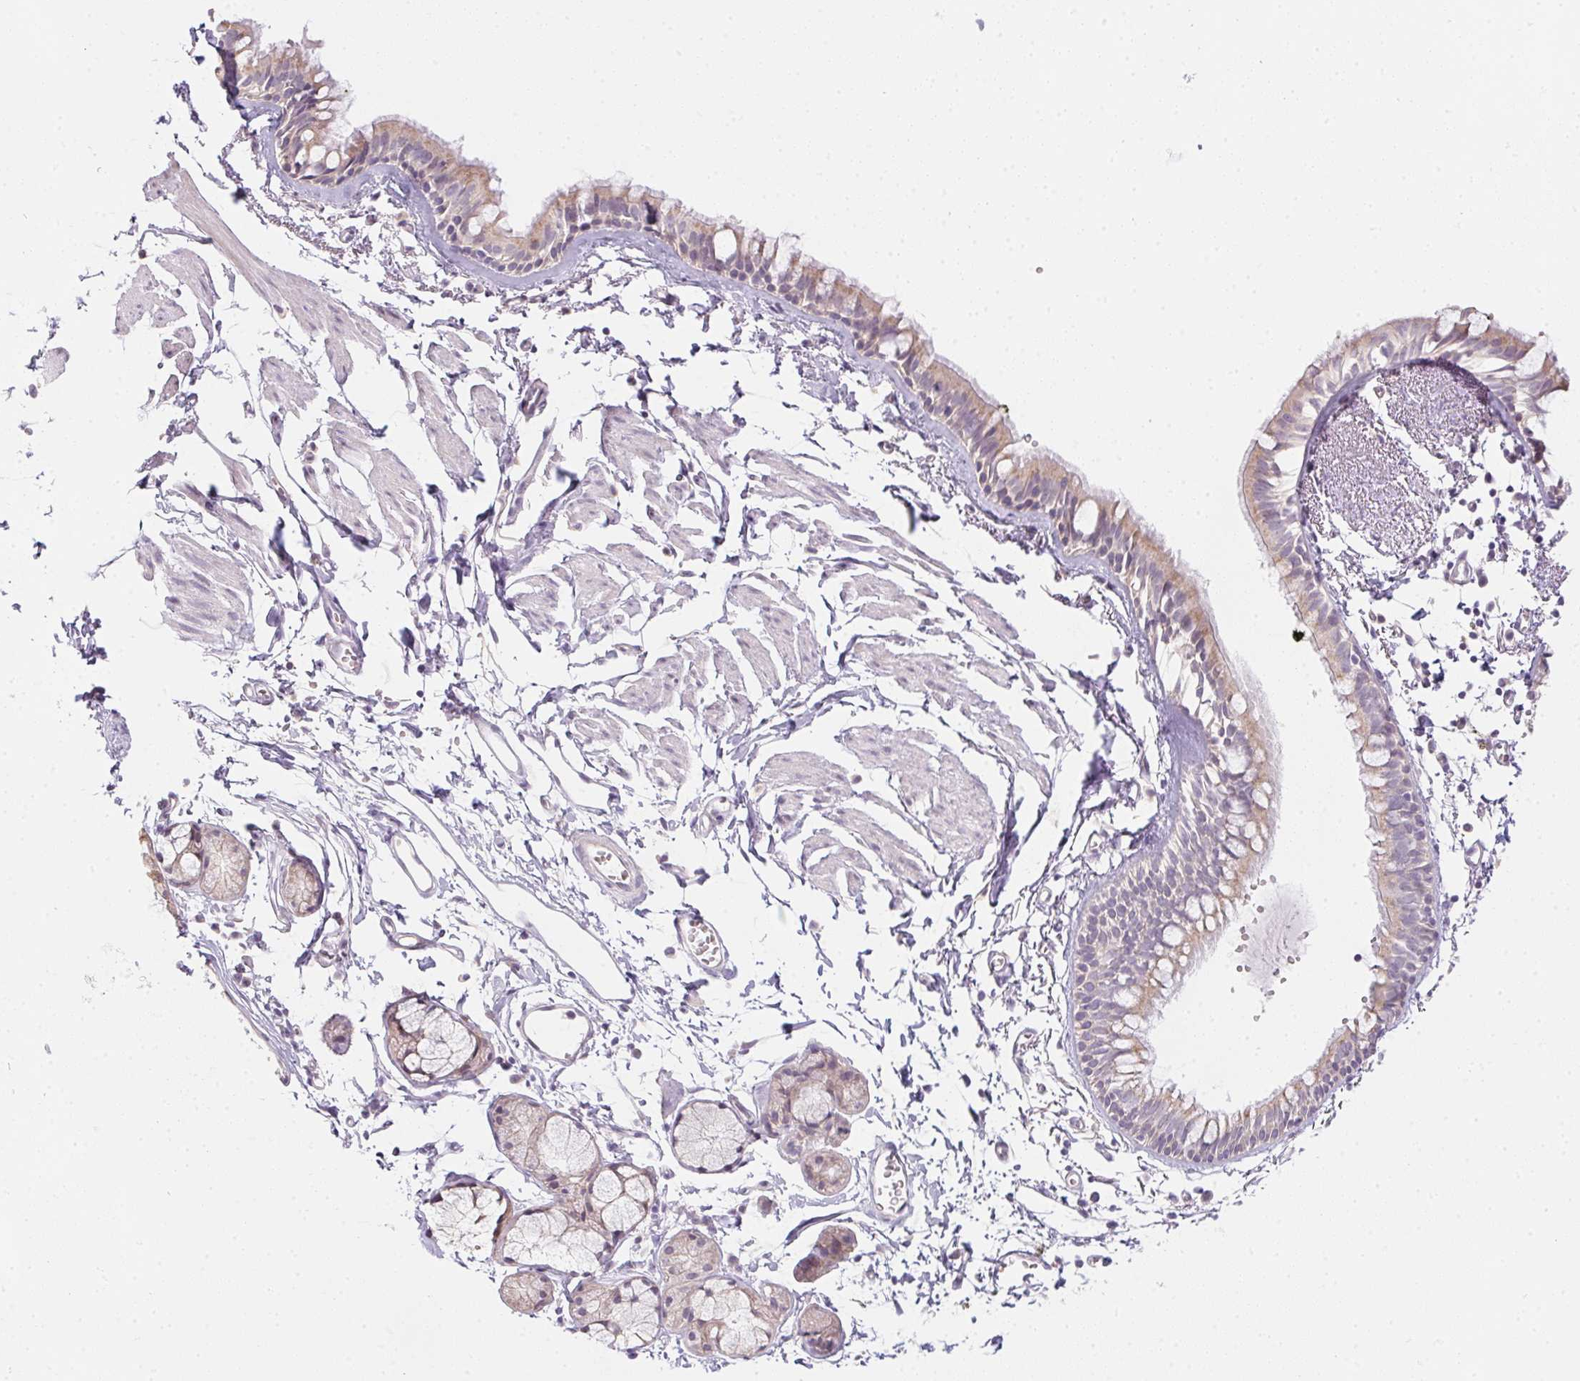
{"staining": {"intensity": "weak", "quantity": "<25%", "location": "cytoplasmic/membranous"}, "tissue": "bronchus", "cell_type": "Respiratory epithelial cells", "image_type": "normal", "snomed": [{"axis": "morphology", "description": "Normal tissue, NOS"}, {"axis": "topography", "description": "Cartilage tissue"}, {"axis": "topography", "description": "Bronchus"}], "caption": "A high-resolution histopathology image shows immunohistochemistry staining of benign bronchus, which demonstrates no significant staining in respiratory epithelial cells. The staining is performed using DAB brown chromogen with nuclei counter-stained in using hematoxylin.", "gene": "CTCFL", "patient": {"sex": "female", "age": 59}}